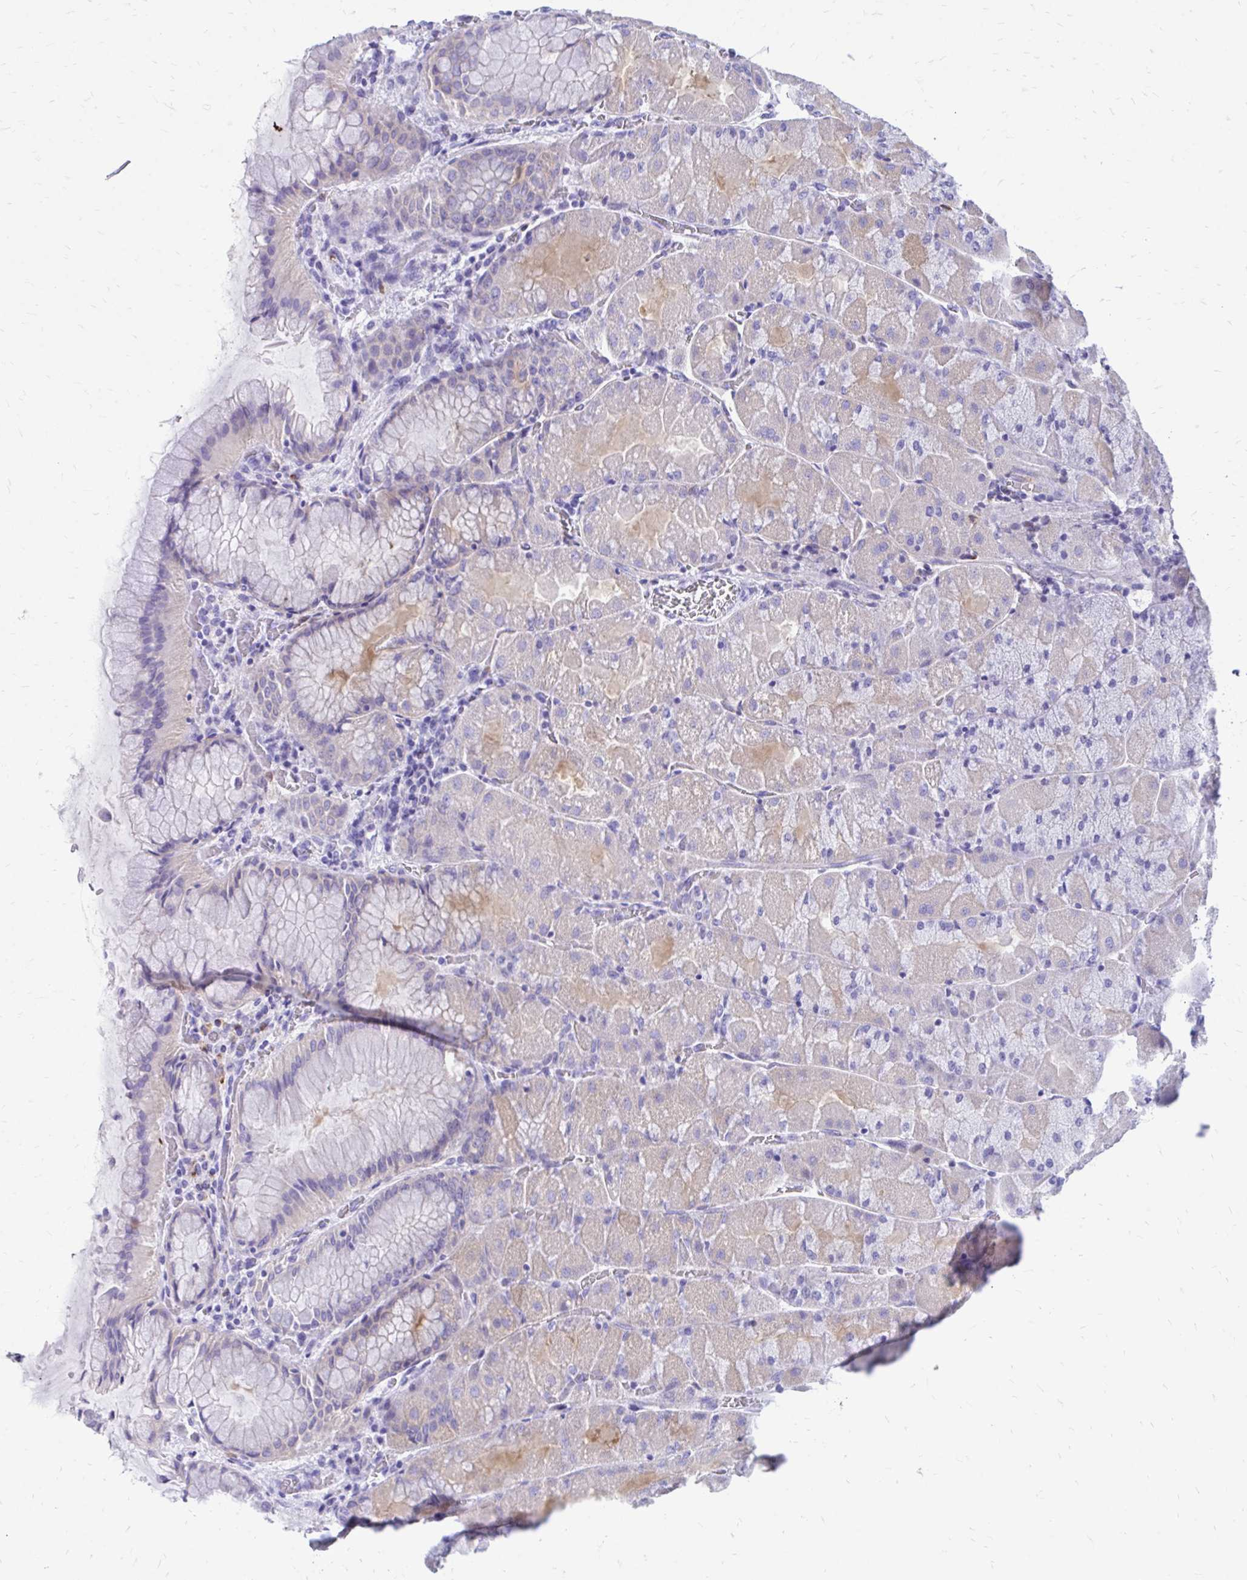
{"staining": {"intensity": "weak", "quantity": "<25%", "location": "cytoplasmic/membranous"}, "tissue": "stomach", "cell_type": "Glandular cells", "image_type": "normal", "snomed": [{"axis": "morphology", "description": "Normal tissue, NOS"}, {"axis": "topography", "description": "Stomach"}], "caption": "This is an immunohistochemistry (IHC) photomicrograph of benign stomach. There is no staining in glandular cells.", "gene": "ZNF699", "patient": {"sex": "female", "age": 61}}